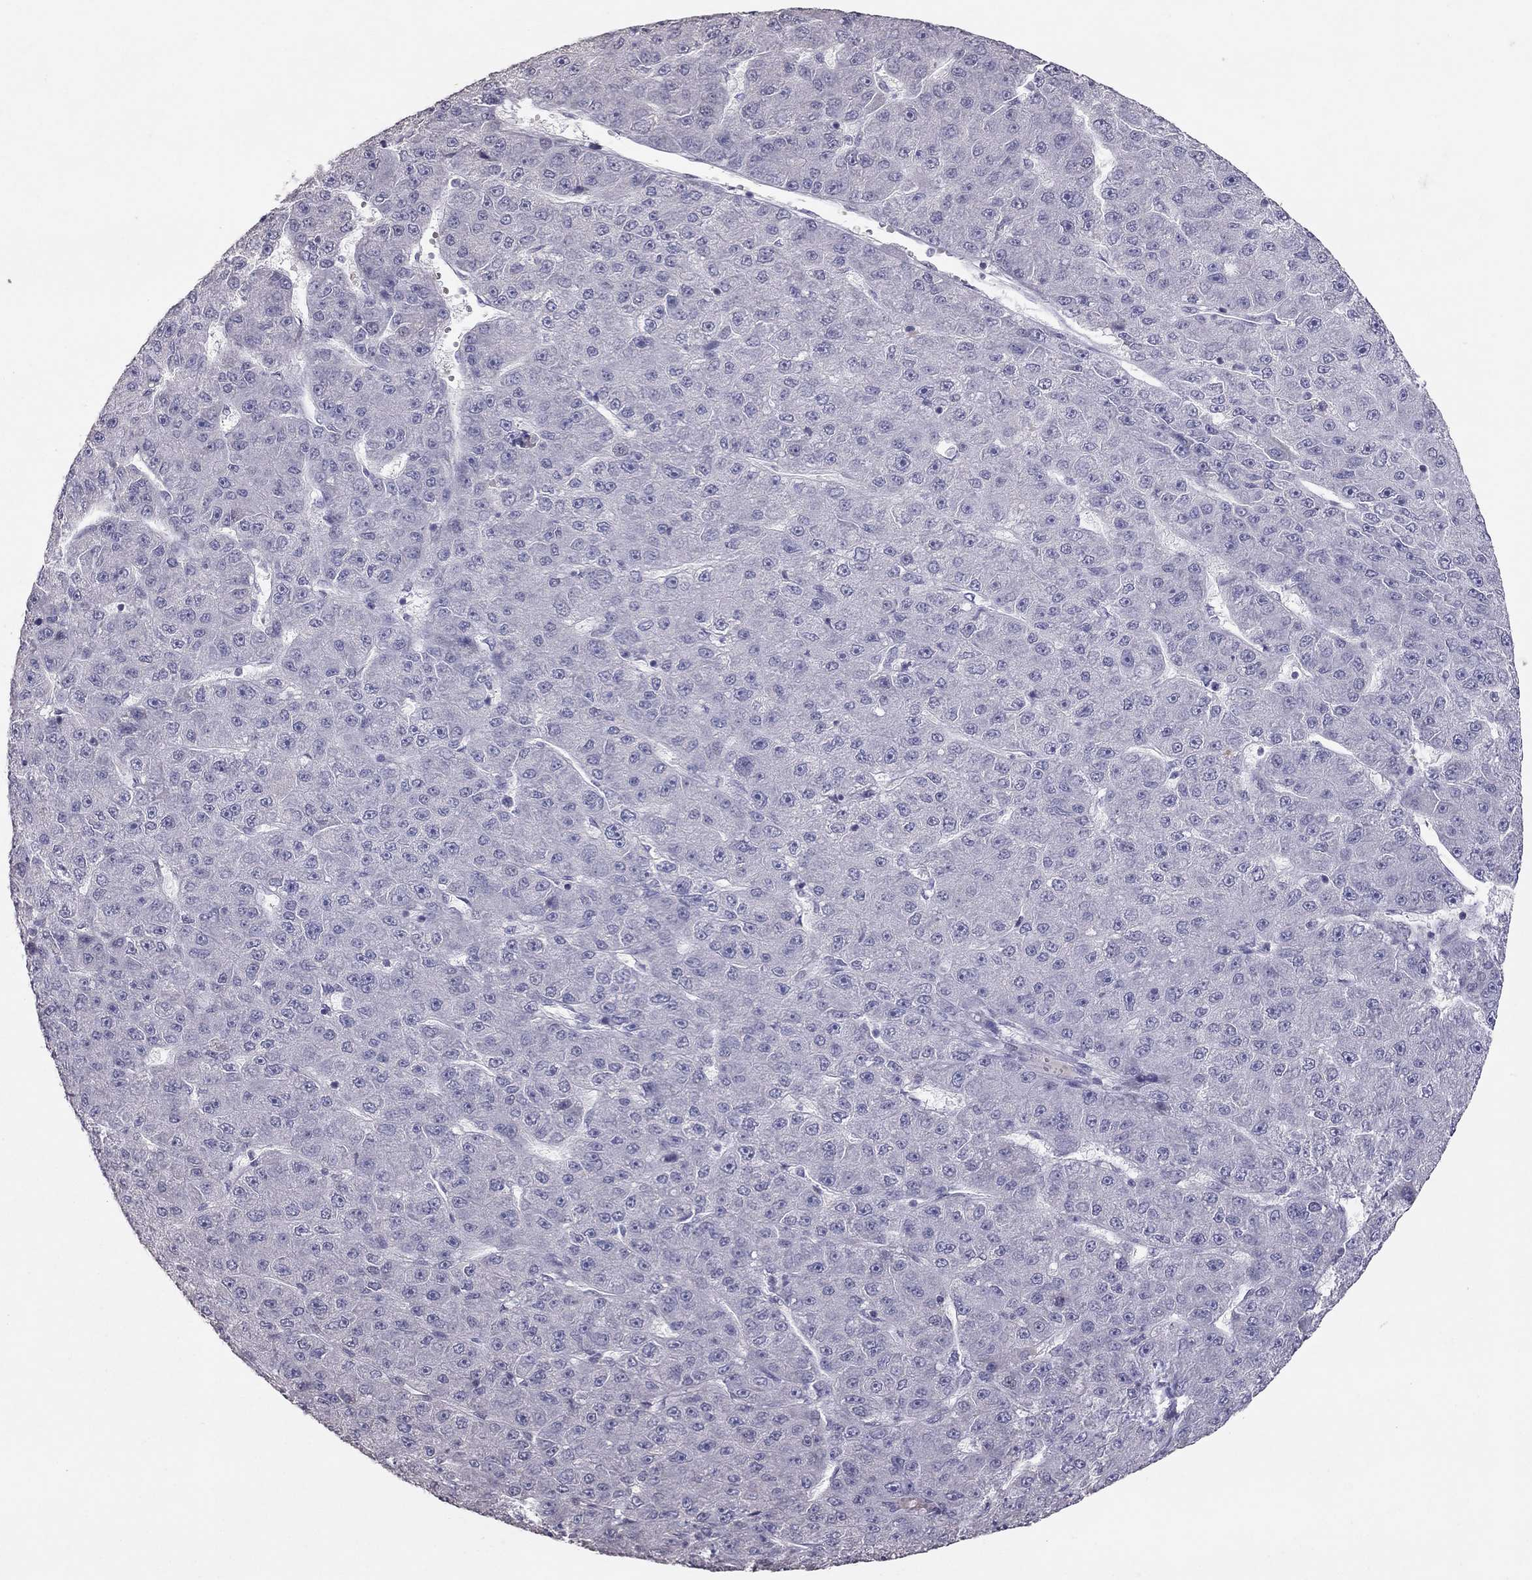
{"staining": {"intensity": "negative", "quantity": "none", "location": "none"}, "tissue": "liver cancer", "cell_type": "Tumor cells", "image_type": "cancer", "snomed": [{"axis": "morphology", "description": "Carcinoma, Hepatocellular, NOS"}, {"axis": "topography", "description": "Liver"}], "caption": "The image exhibits no significant expression in tumor cells of liver hepatocellular carcinoma.", "gene": "TSHB", "patient": {"sex": "male", "age": 67}}